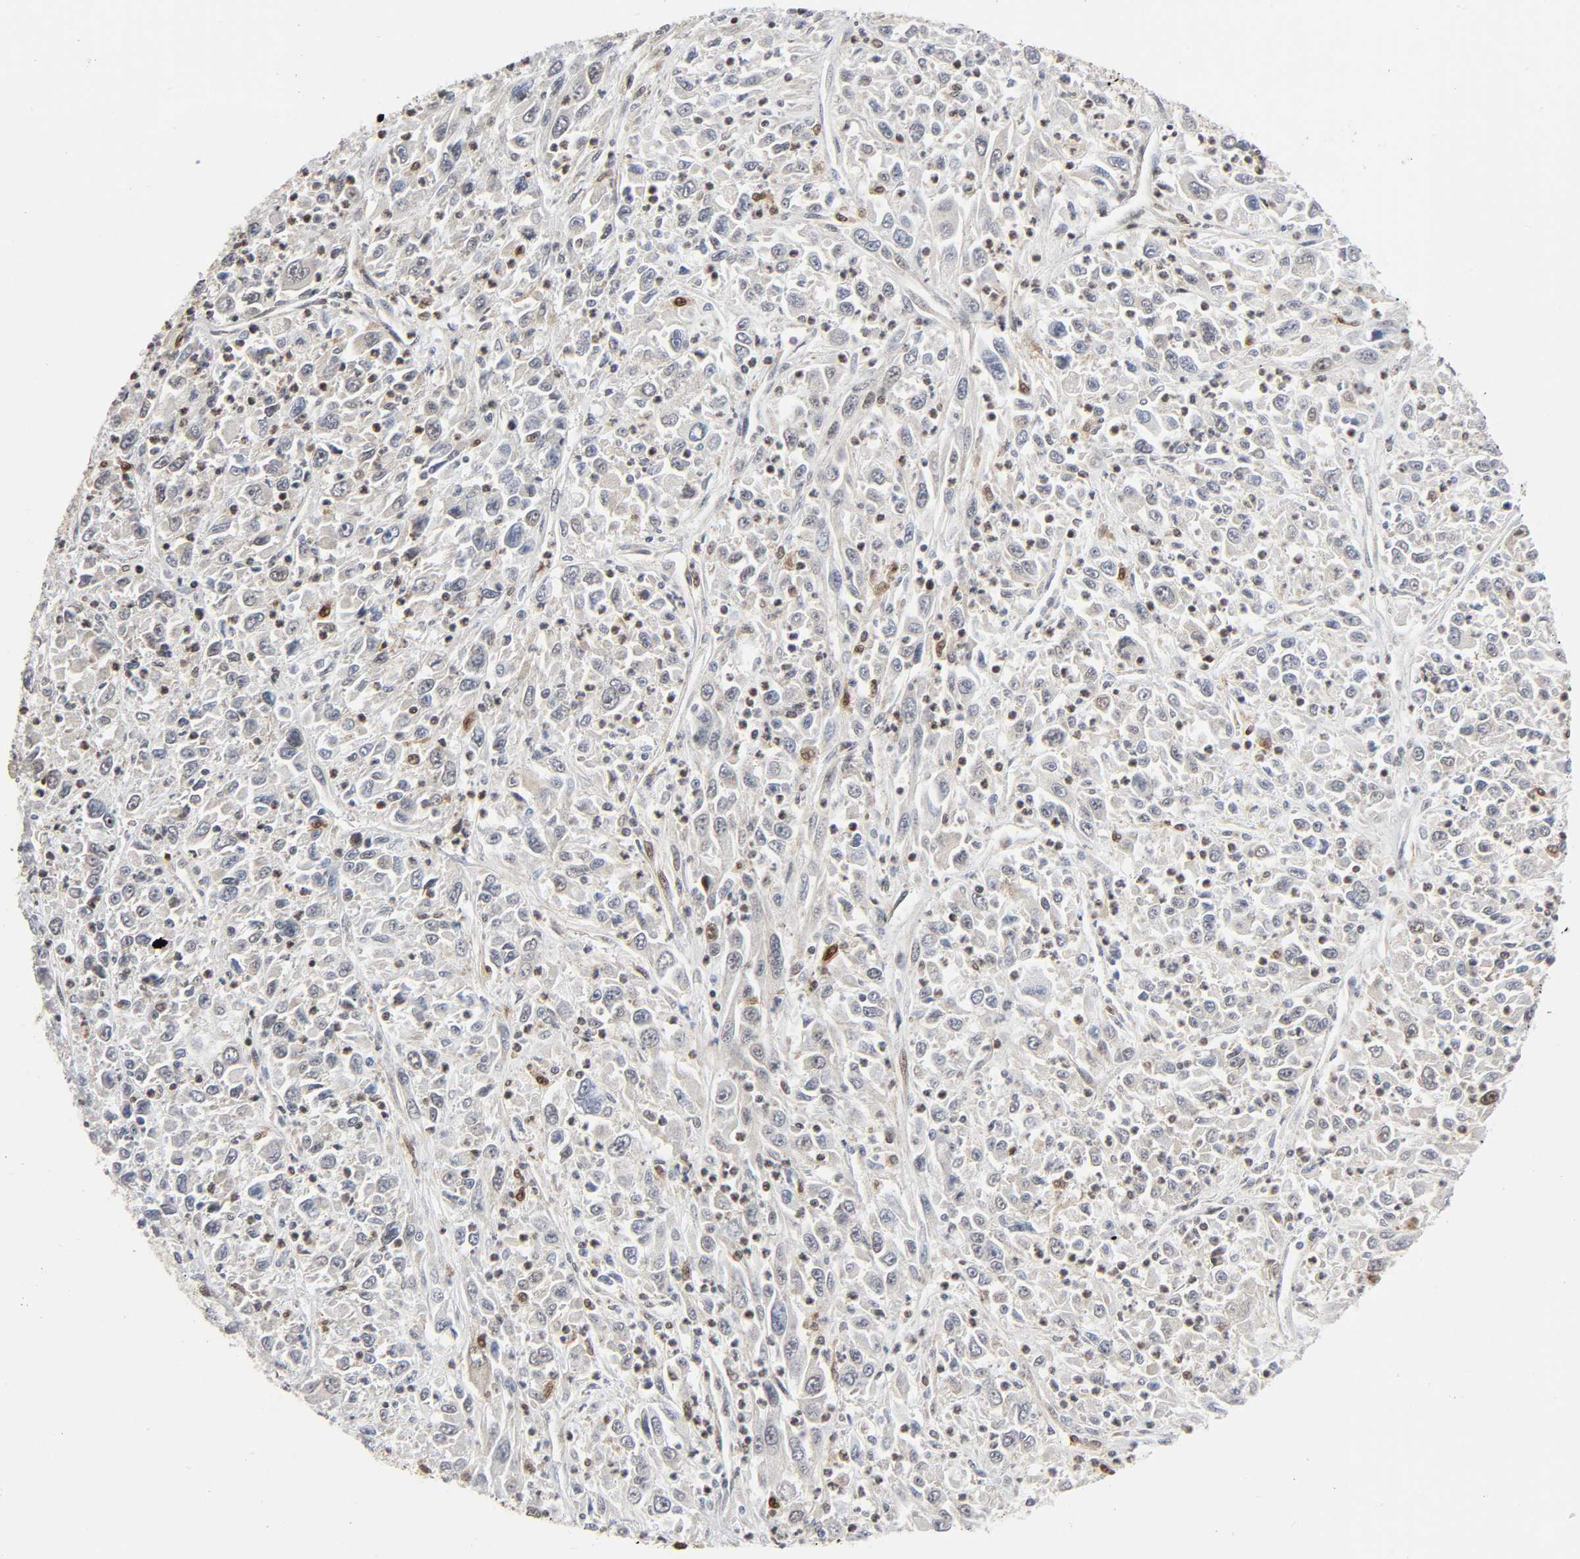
{"staining": {"intensity": "moderate", "quantity": "<25%", "location": "cytoplasmic/membranous"}, "tissue": "melanoma", "cell_type": "Tumor cells", "image_type": "cancer", "snomed": [{"axis": "morphology", "description": "Malignant melanoma, Metastatic site"}, {"axis": "topography", "description": "Skin"}], "caption": "Brown immunohistochemical staining in malignant melanoma (metastatic site) displays moderate cytoplasmic/membranous expression in about <25% of tumor cells.", "gene": "MAPK1", "patient": {"sex": "female", "age": 56}}